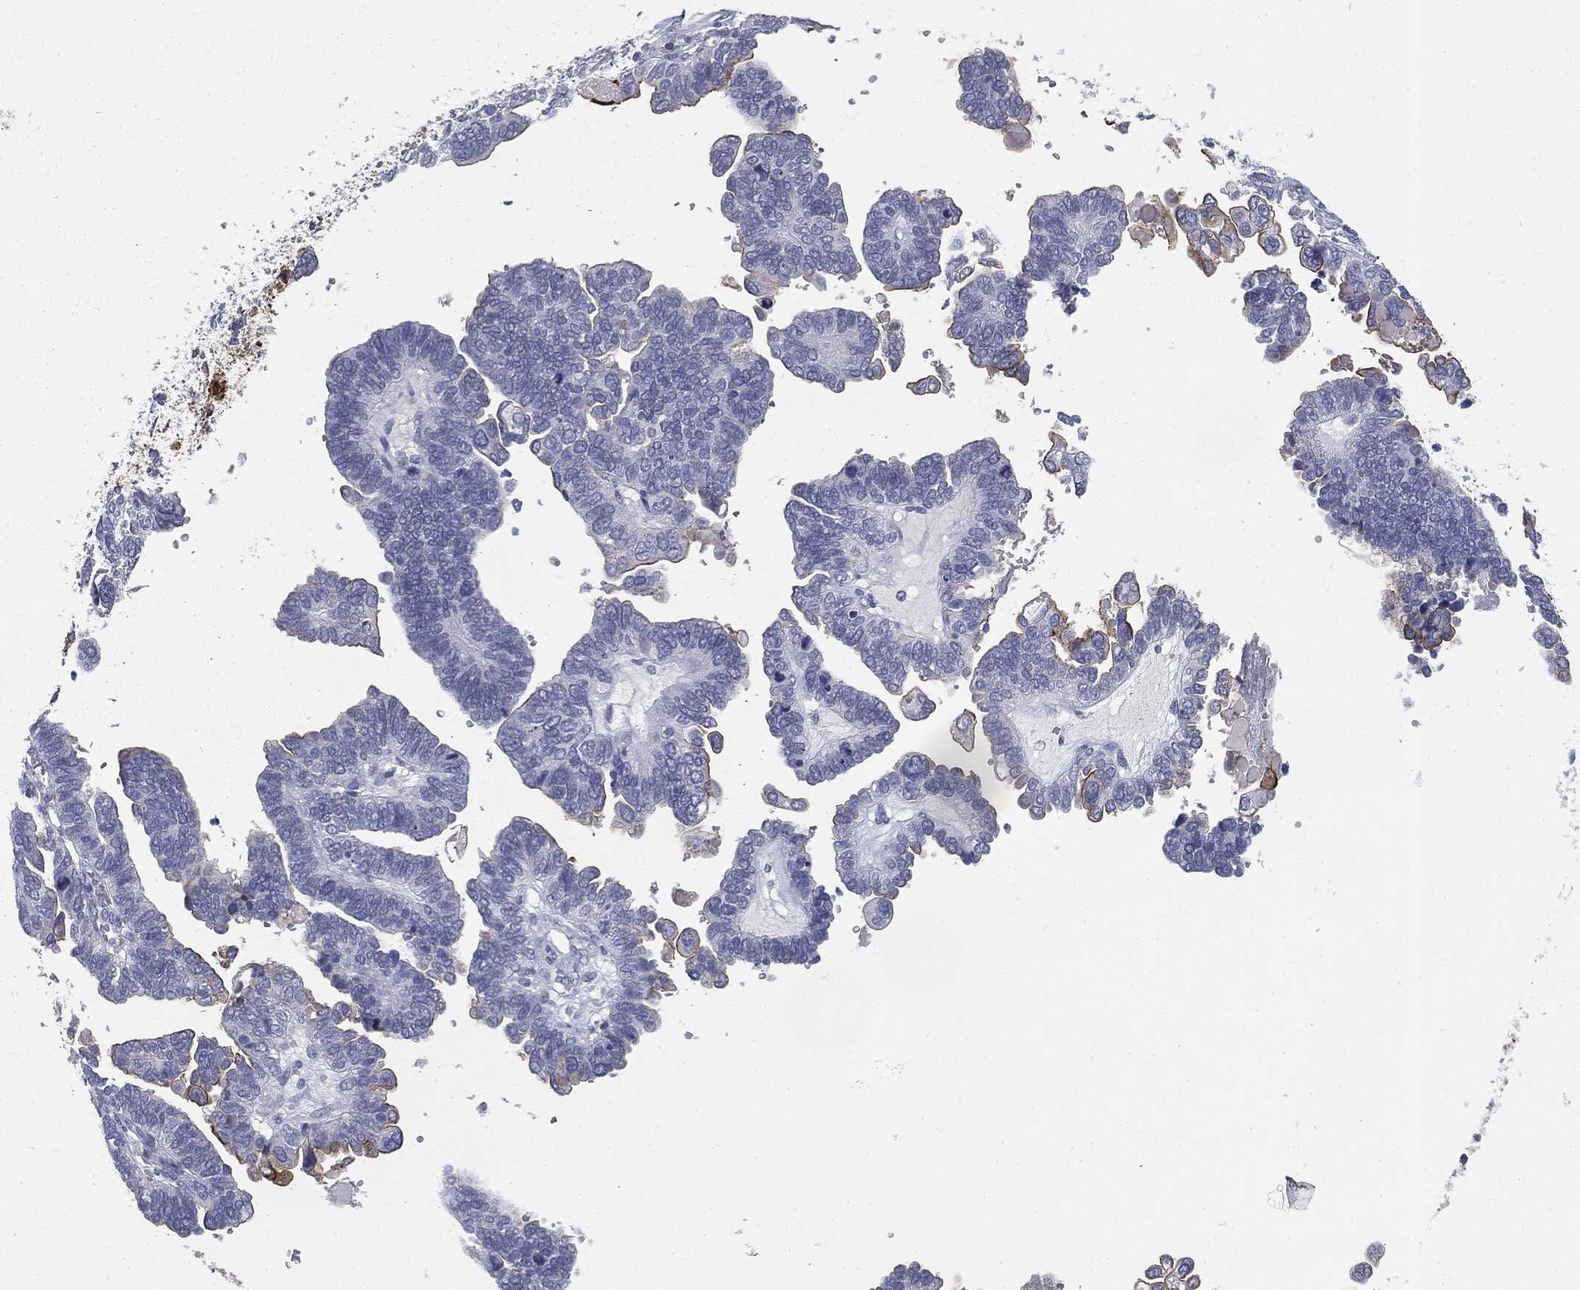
{"staining": {"intensity": "strong", "quantity": "<25%", "location": "cytoplasmic/membranous"}, "tissue": "ovarian cancer", "cell_type": "Tumor cells", "image_type": "cancer", "snomed": [{"axis": "morphology", "description": "Cystadenocarcinoma, serous, NOS"}, {"axis": "topography", "description": "Ovary"}], "caption": "Protein staining of ovarian cancer tissue demonstrates strong cytoplasmic/membranous staining in about <25% of tumor cells. (DAB IHC, brown staining for protein, blue staining for nuclei).", "gene": "MUC1", "patient": {"sex": "female", "age": 51}}